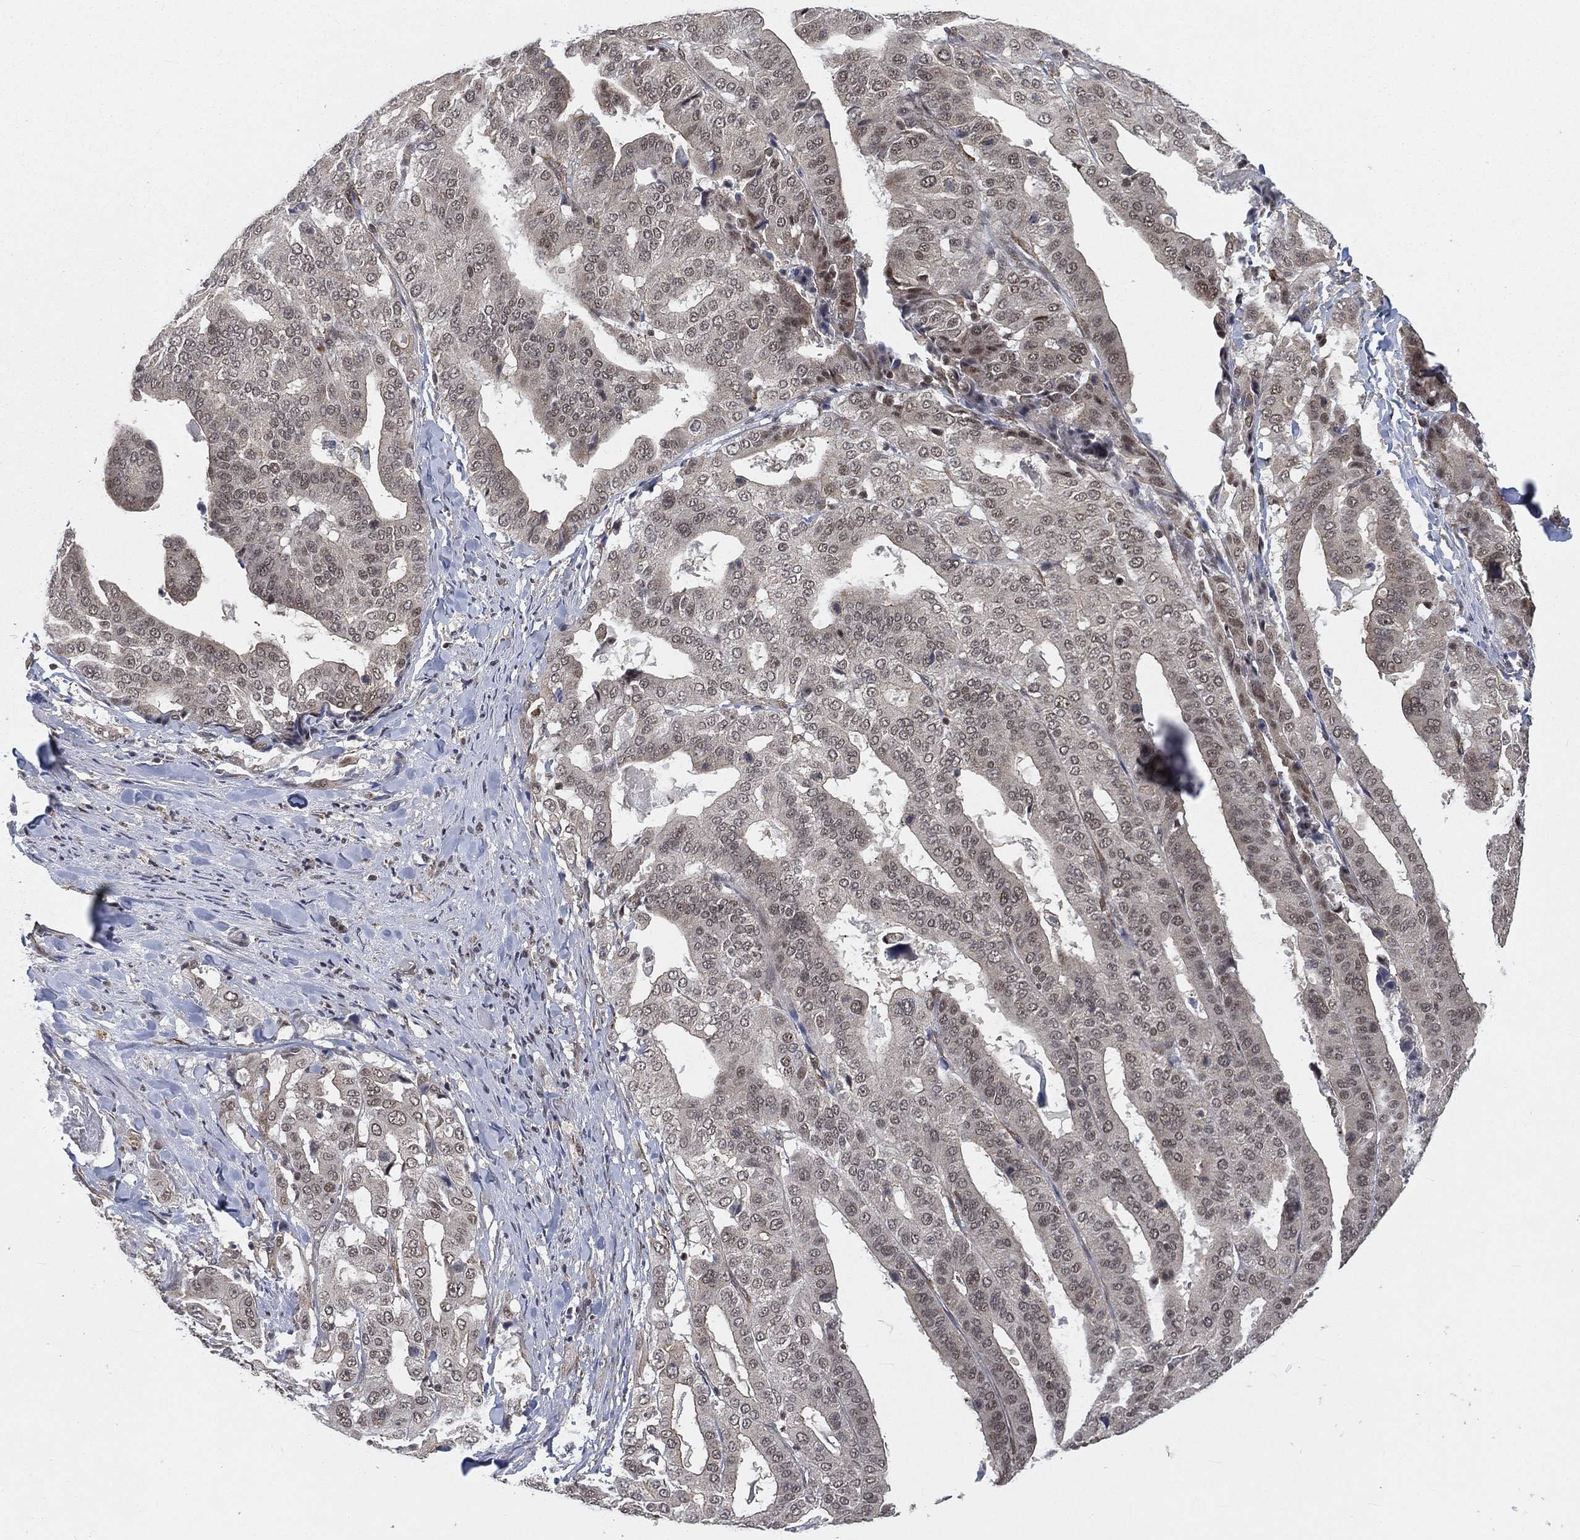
{"staining": {"intensity": "negative", "quantity": "none", "location": "none"}, "tissue": "stomach cancer", "cell_type": "Tumor cells", "image_type": "cancer", "snomed": [{"axis": "morphology", "description": "Adenocarcinoma, NOS"}, {"axis": "topography", "description": "Stomach"}], "caption": "Tumor cells are negative for protein expression in human stomach cancer.", "gene": "RSRC2", "patient": {"sex": "male", "age": 48}}